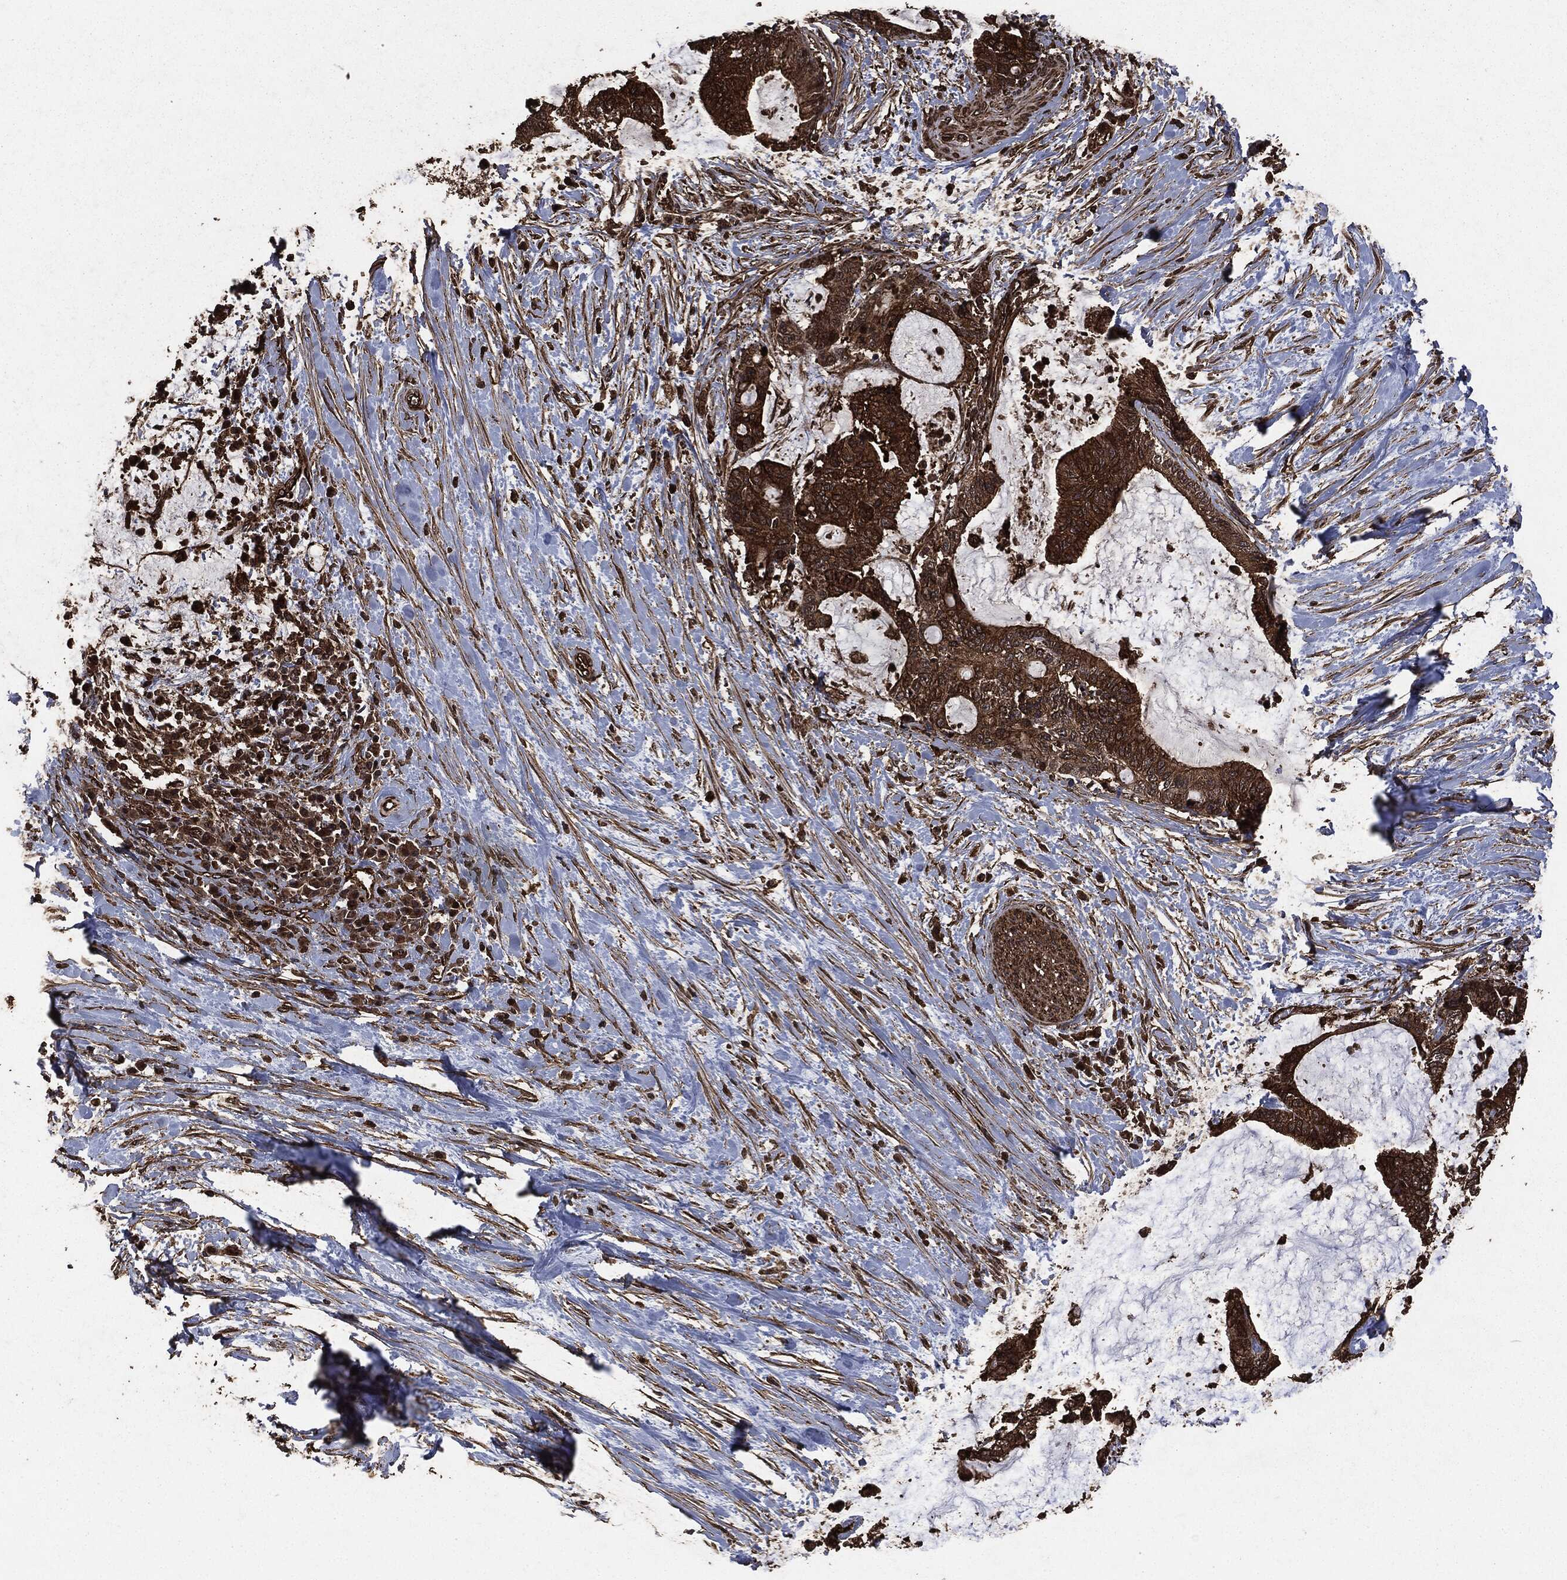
{"staining": {"intensity": "strong", "quantity": ">75%", "location": "cytoplasmic/membranous"}, "tissue": "liver cancer", "cell_type": "Tumor cells", "image_type": "cancer", "snomed": [{"axis": "morphology", "description": "Cholangiocarcinoma"}, {"axis": "topography", "description": "Liver"}], "caption": "A photomicrograph of liver cancer (cholangiocarcinoma) stained for a protein displays strong cytoplasmic/membranous brown staining in tumor cells.", "gene": "HRAS", "patient": {"sex": "female", "age": 73}}